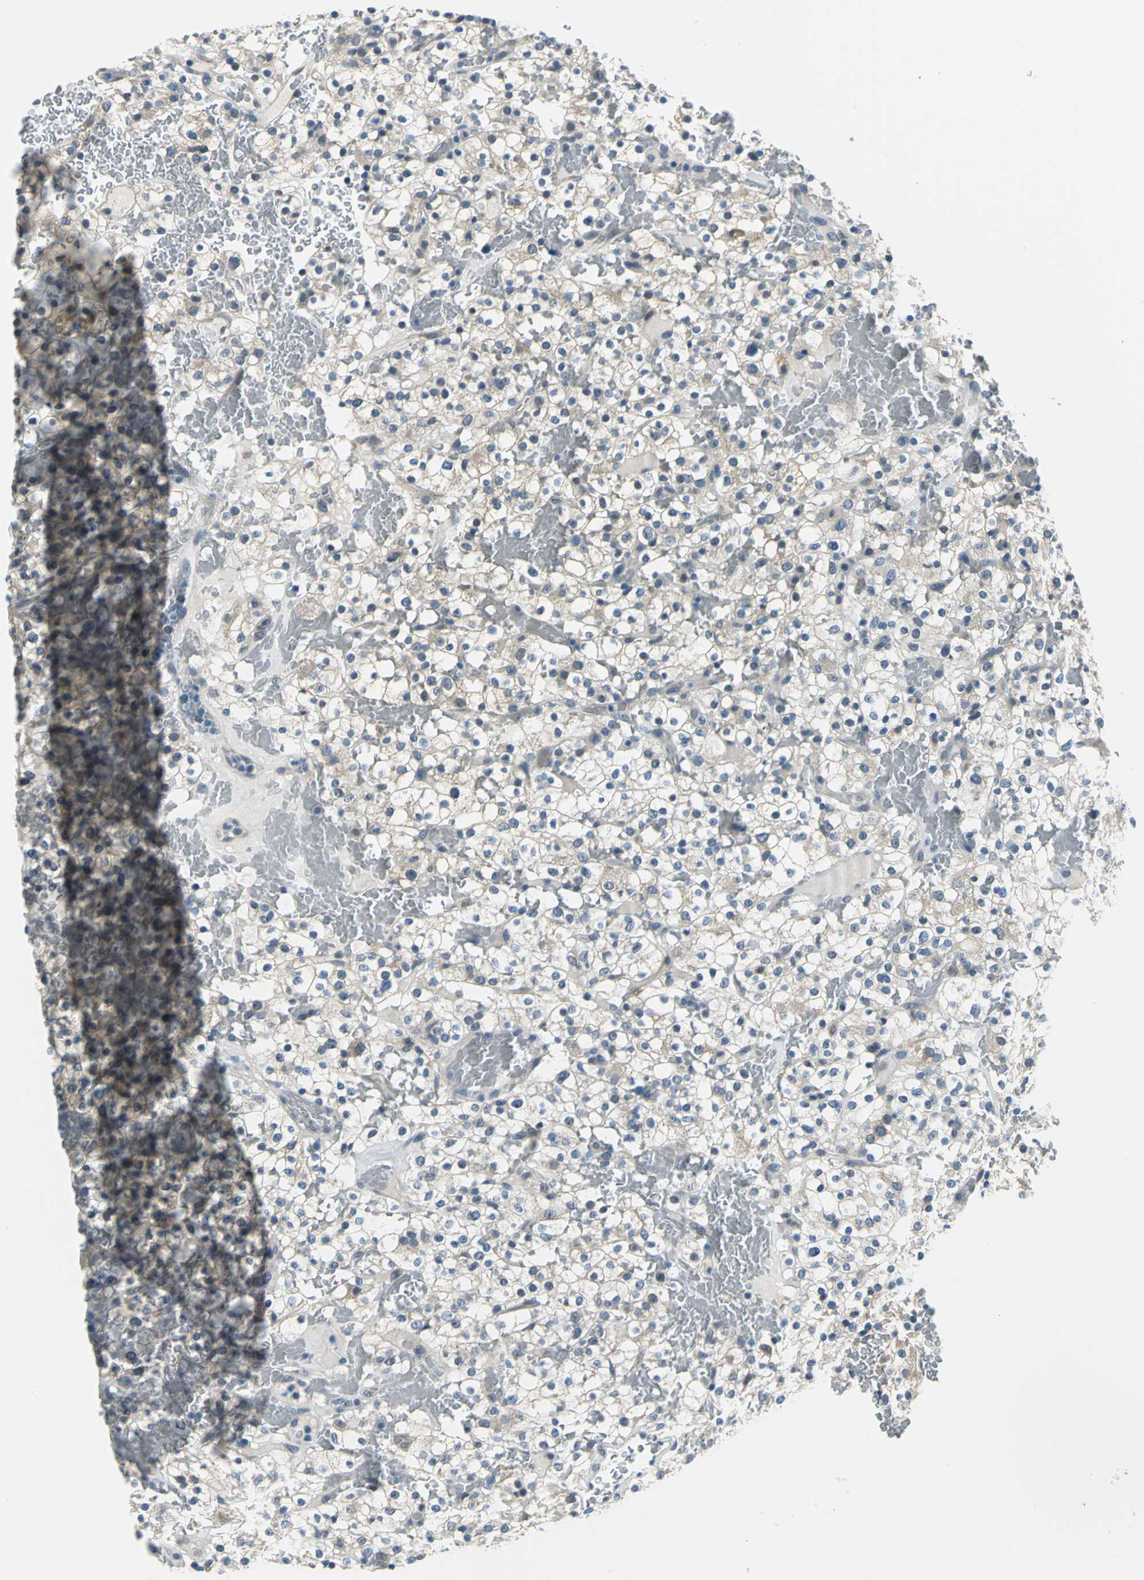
{"staining": {"intensity": "weak", "quantity": "25%-75%", "location": "cytoplasmic/membranous"}, "tissue": "renal cancer", "cell_type": "Tumor cells", "image_type": "cancer", "snomed": [{"axis": "morphology", "description": "Normal tissue, NOS"}, {"axis": "morphology", "description": "Adenocarcinoma, NOS"}, {"axis": "topography", "description": "Kidney"}], "caption": "Immunohistochemical staining of human renal adenocarcinoma reveals low levels of weak cytoplasmic/membranous staining in about 25%-75% of tumor cells.", "gene": "ZNF415", "patient": {"sex": "female", "age": 72}}